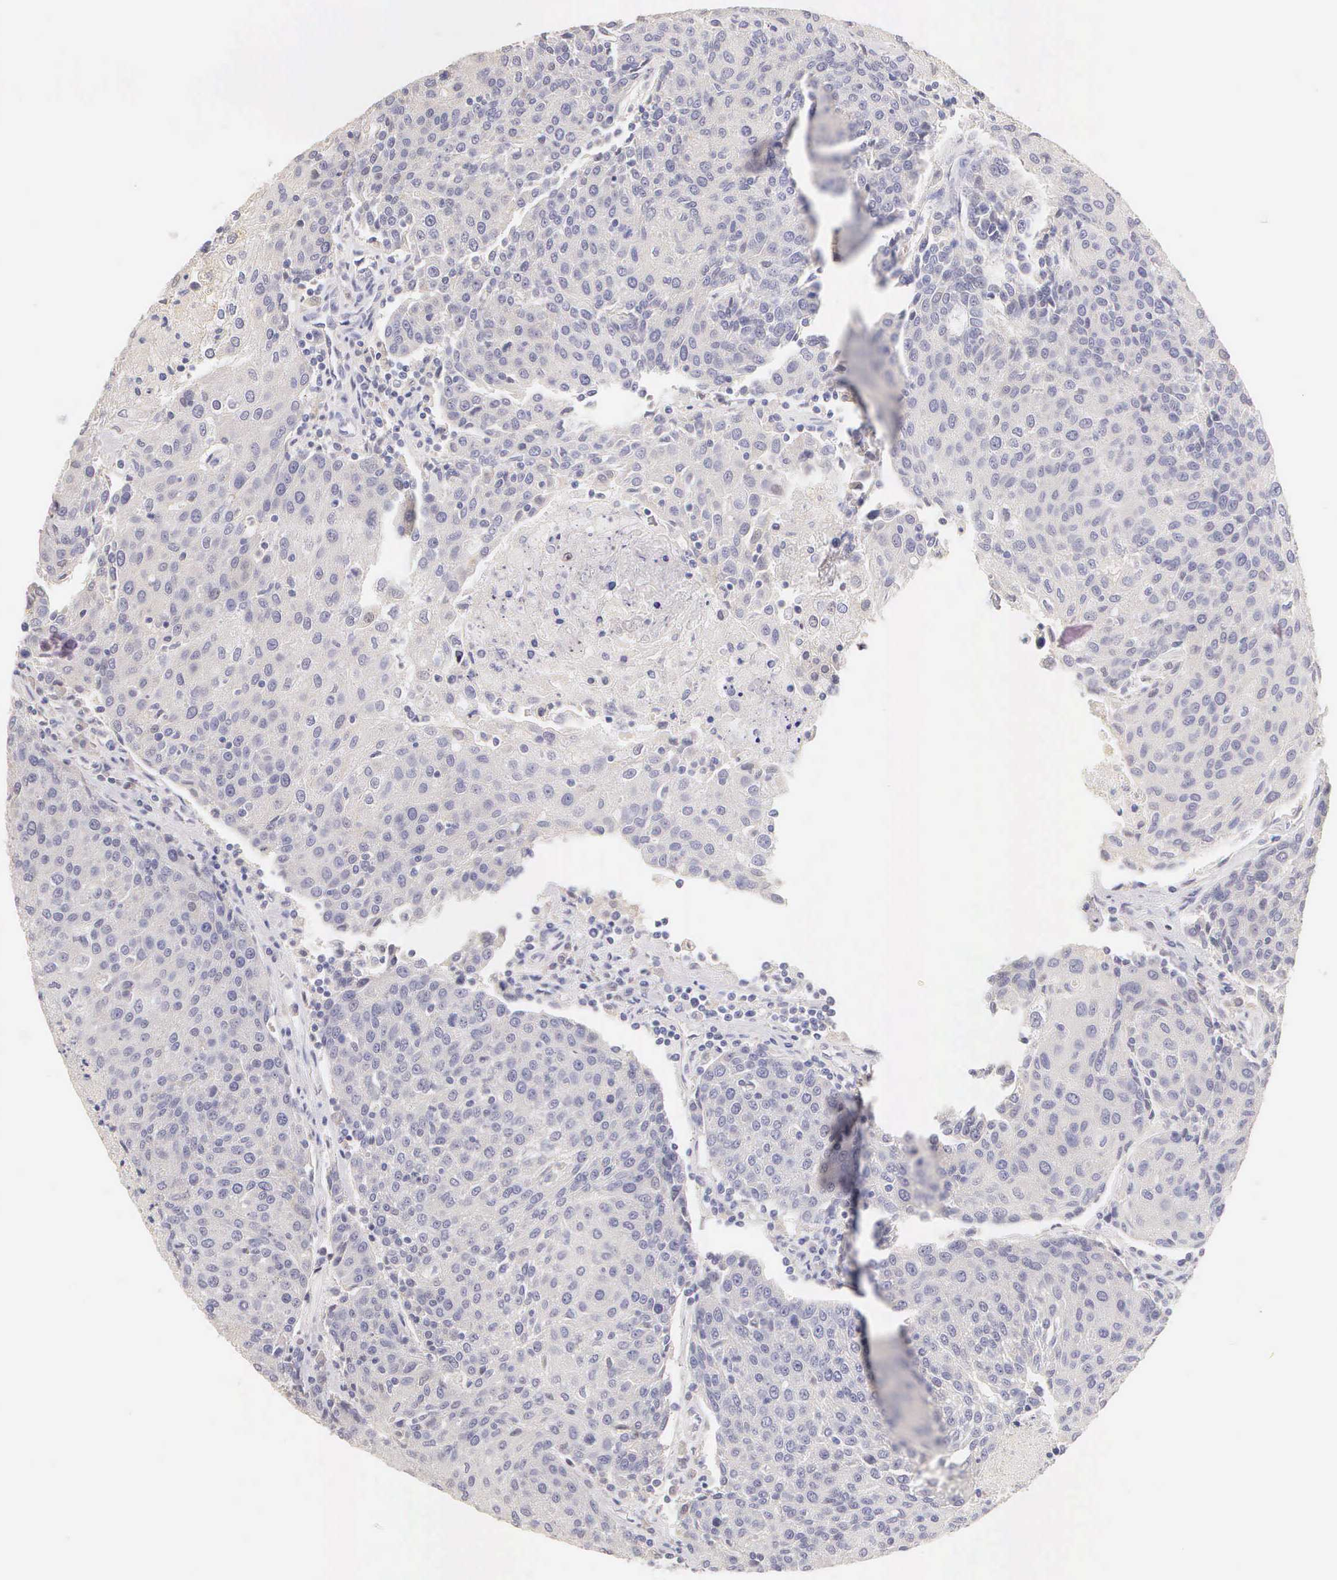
{"staining": {"intensity": "negative", "quantity": "none", "location": "none"}, "tissue": "urothelial cancer", "cell_type": "Tumor cells", "image_type": "cancer", "snomed": [{"axis": "morphology", "description": "Urothelial carcinoma, High grade"}, {"axis": "topography", "description": "Urinary bladder"}], "caption": "A micrograph of human urothelial cancer is negative for staining in tumor cells.", "gene": "ESR1", "patient": {"sex": "female", "age": 85}}